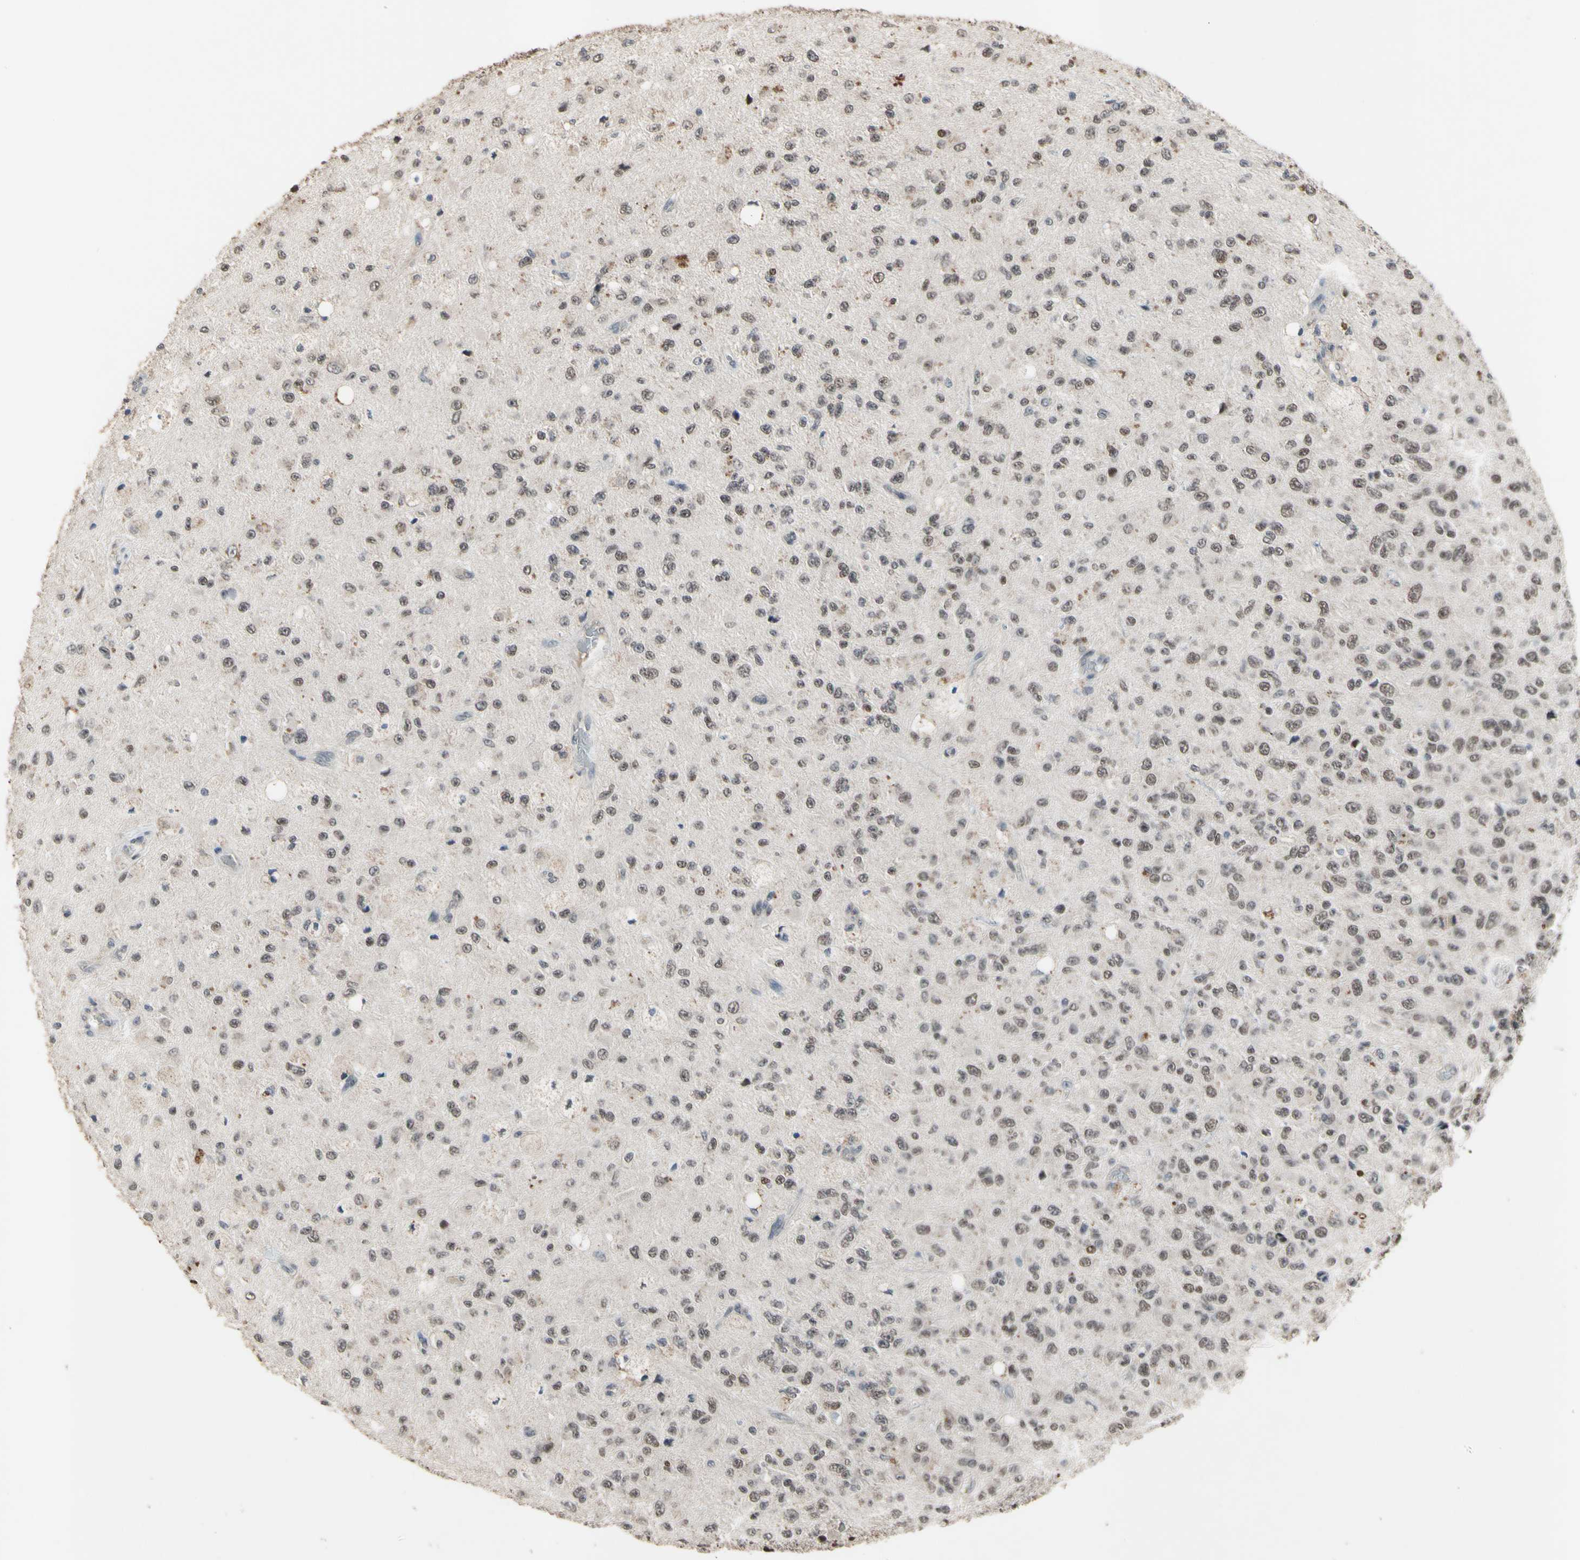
{"staining": {"intensity": "weak", "quantity": ">75%", "location": "nuclear"}, "tissue": "glioma", "cell_type": "Tumor cells", "image_type": "cancer", "snomed": [{"axis": "morphology", "description": "Glioma, malignant, High grade"}, {"axis": "topography", "description": "pancreas cauda"}], "caption": "Malignant glioma (high-grade) stained with a brown dye displays weak nuclear positive positivity in about >75% of tumor cells.", "gene": "ZNF174", "patient": {"sex": "male", "age": 60}}